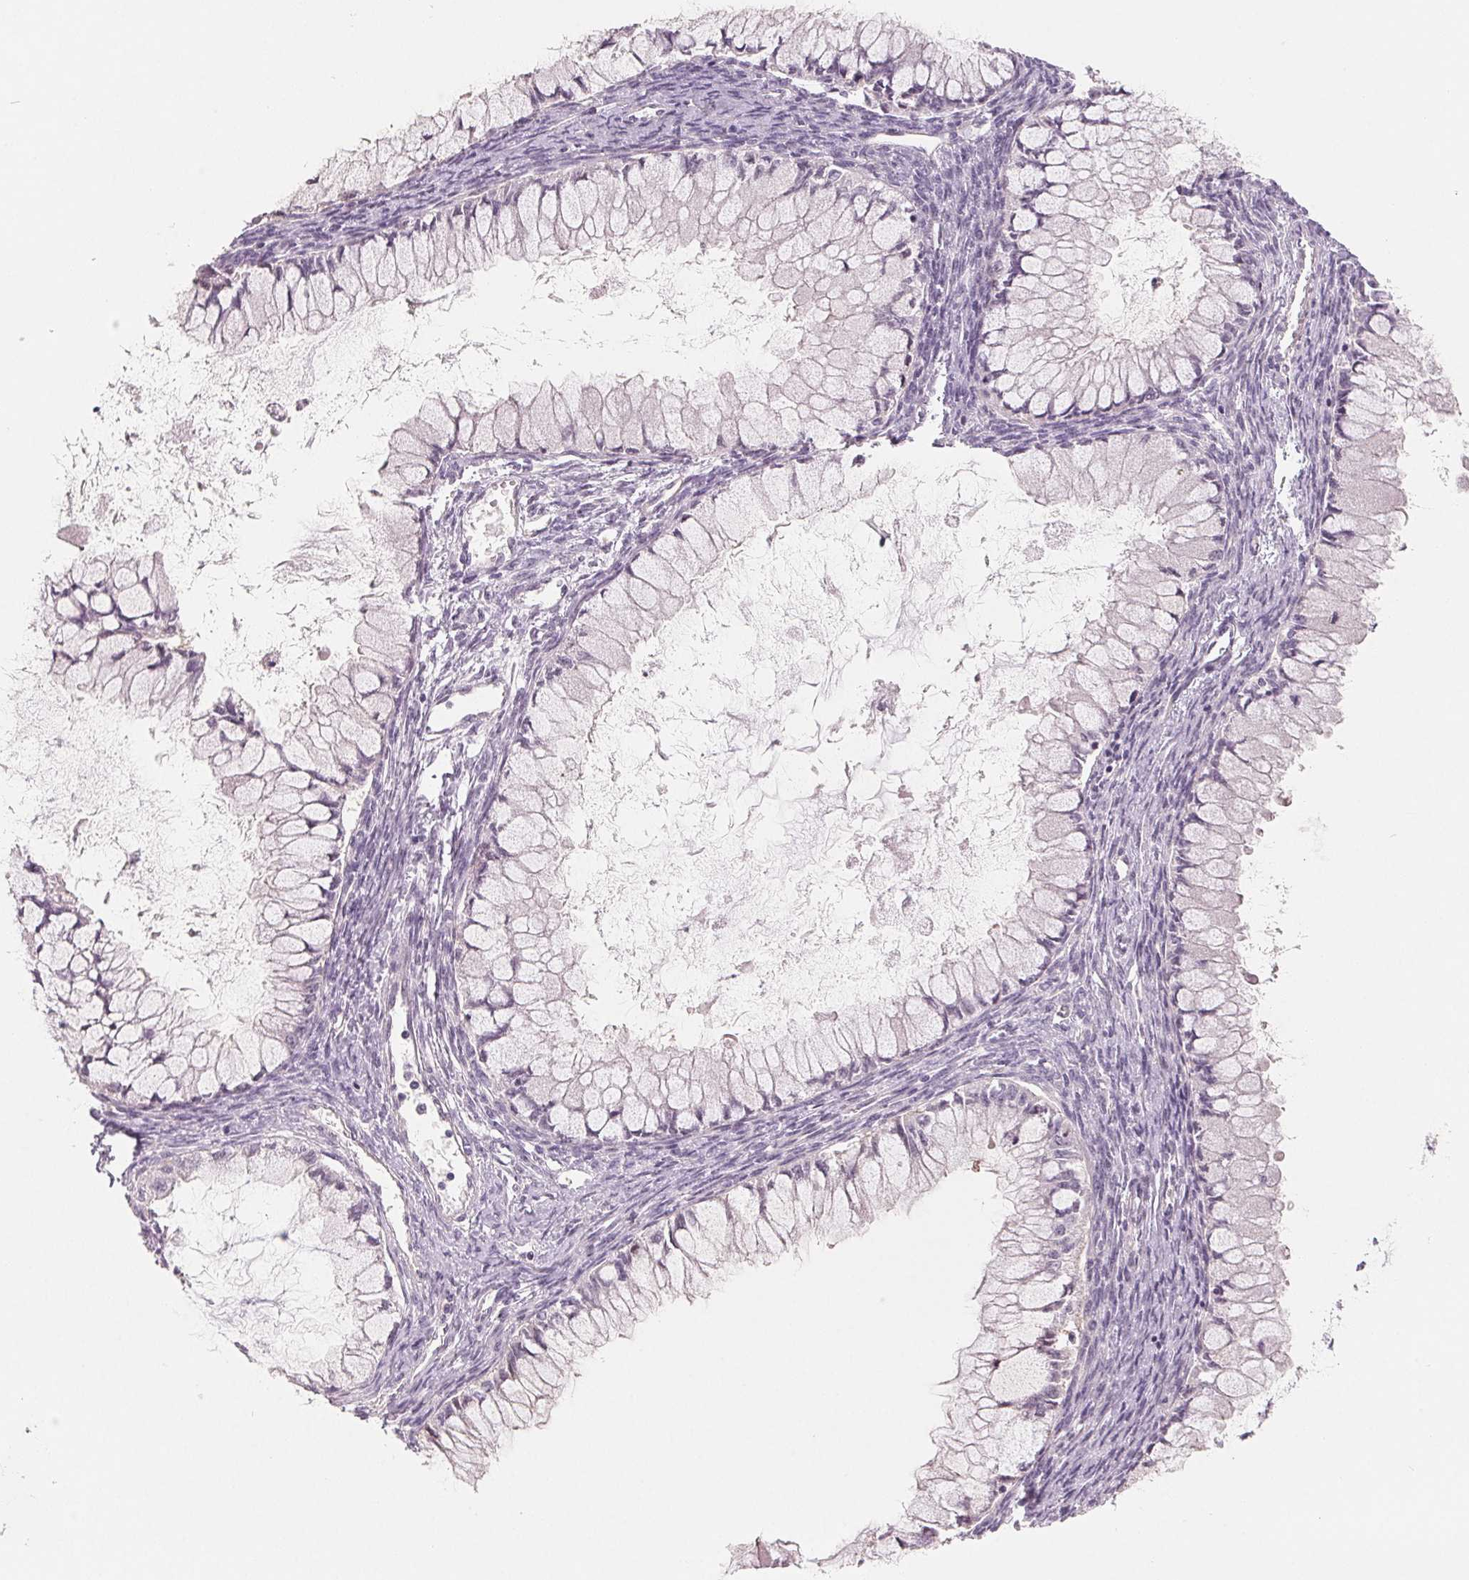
{"staining": {"intensity": "strong", "quantity": "<25%", "location": "cytoplasmic/membranous"}, "tissue": "ovarian cancer", "cell_type": "Tumor cells", "image_type": "cancer", "snomed": [{"axis": "morphology", "description": "Cystadenocarcinoma, mucinous, NOS"}, {"axis": "topography", "description": "Ovary"}], "caption": "Ovarian cancer stained with immunohistochemistry exhibits strong cytoplasmic/membranous staining in approximately <25% of tumor cells.", "gene": "CFC1", "patient": {"sex": "female", "age": 34}}